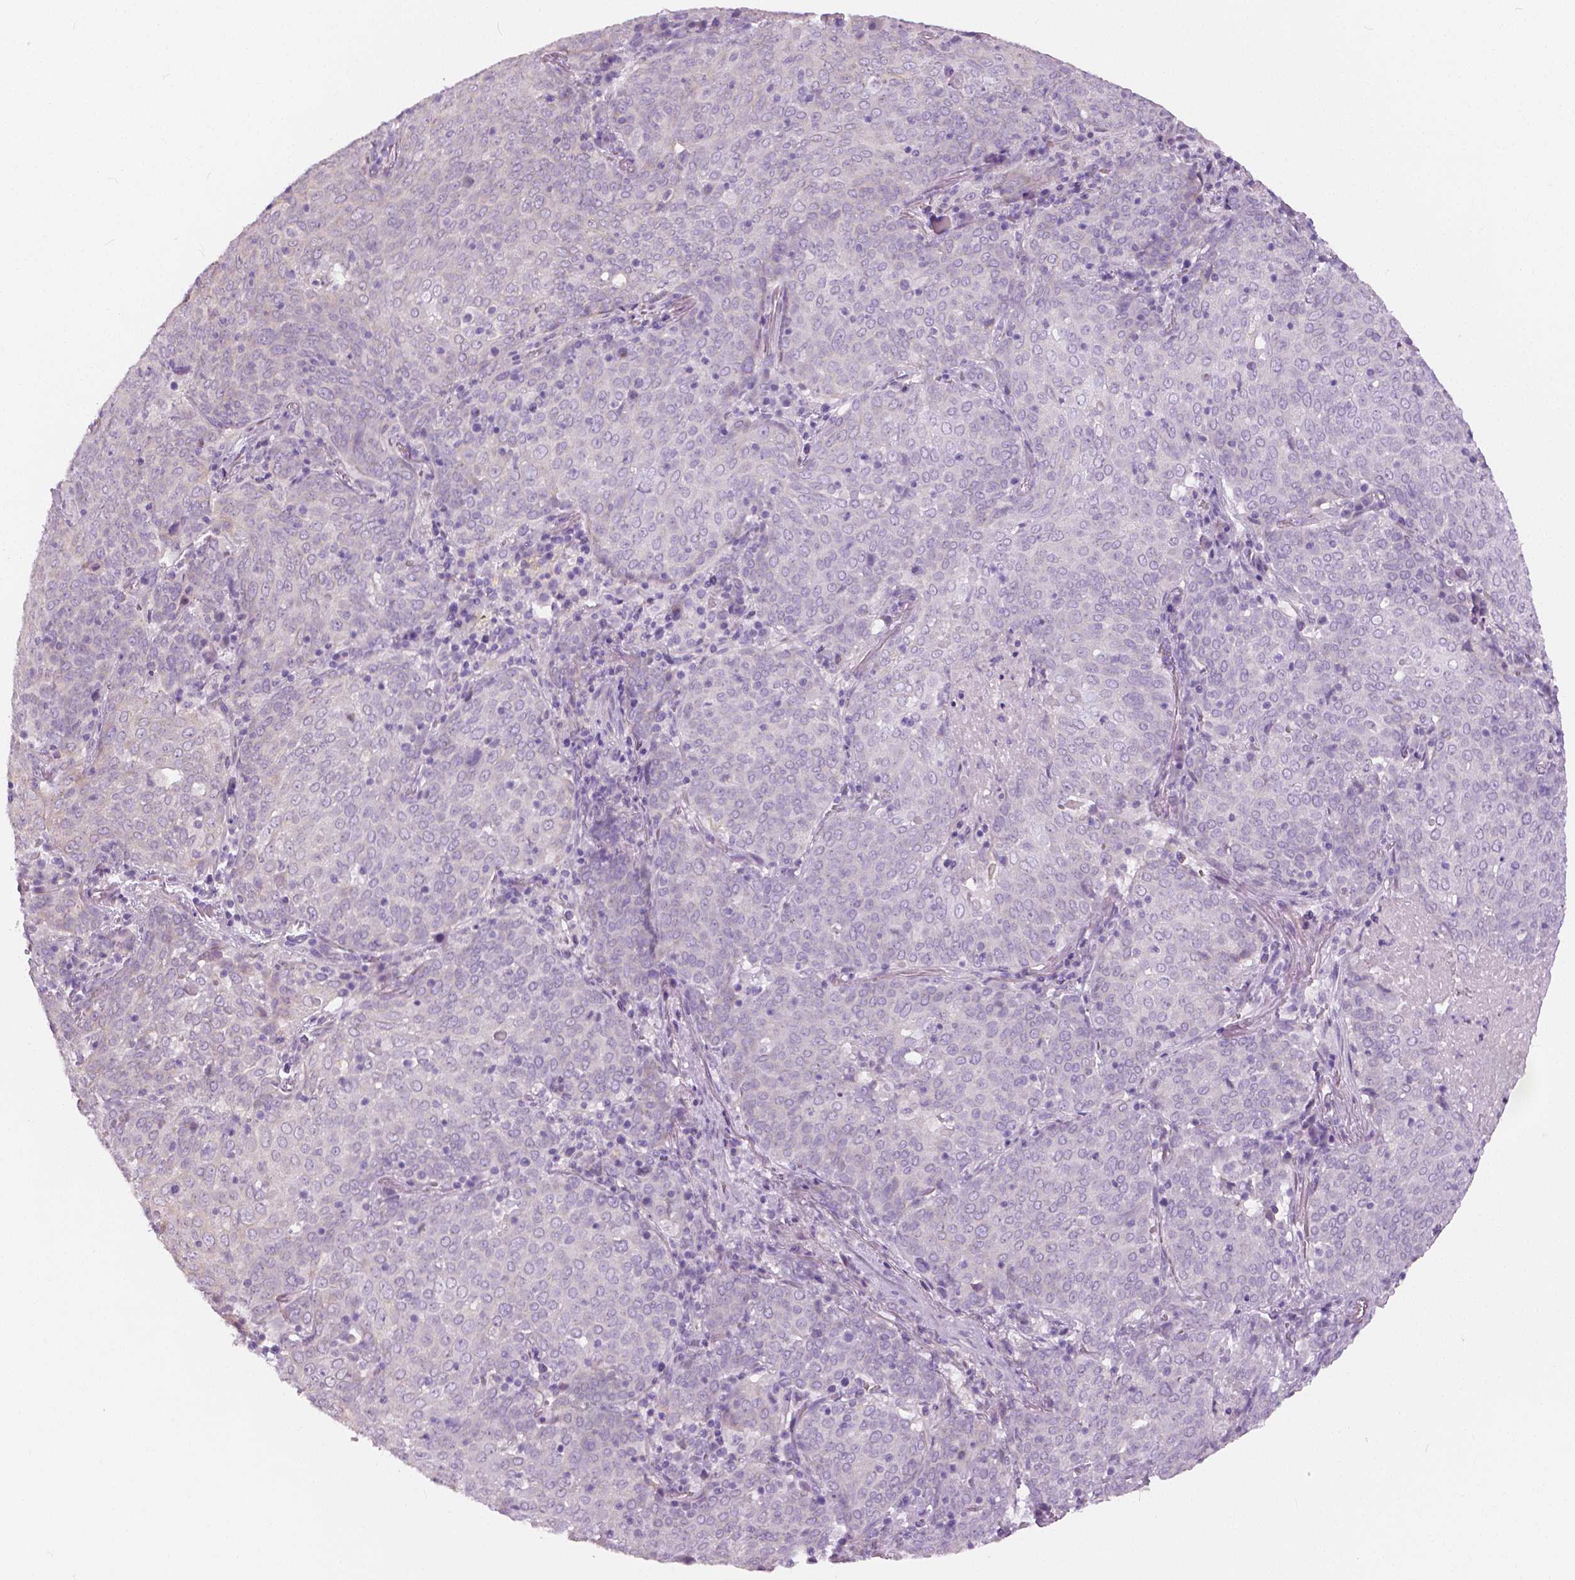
{"staining": {"intensity": "negative", "quantity": "none", "location": "none"}, "tissue": "lung cancer", "cell_type": "Tumor cells", "image_type": "cancer", "snomed": [{"axis": "morphology", "description": "Squamous cell carcinoma, NOS"}, {"axis": "topography", "description": "Lung"}], "caption": "An immunohistochemistry photomicrograph of lung squamous cell carcinoma is shown. There is no staining in tumor cells of lung squamous cell carcinoma. The staining was performed using DAB to visualize the protein expression in brown, while the nuclei were stained in blue with hematoxylin (Magnification: 20x).", "gene": "SLC24A1", "patient": {"sex": "male", "age": 82}}